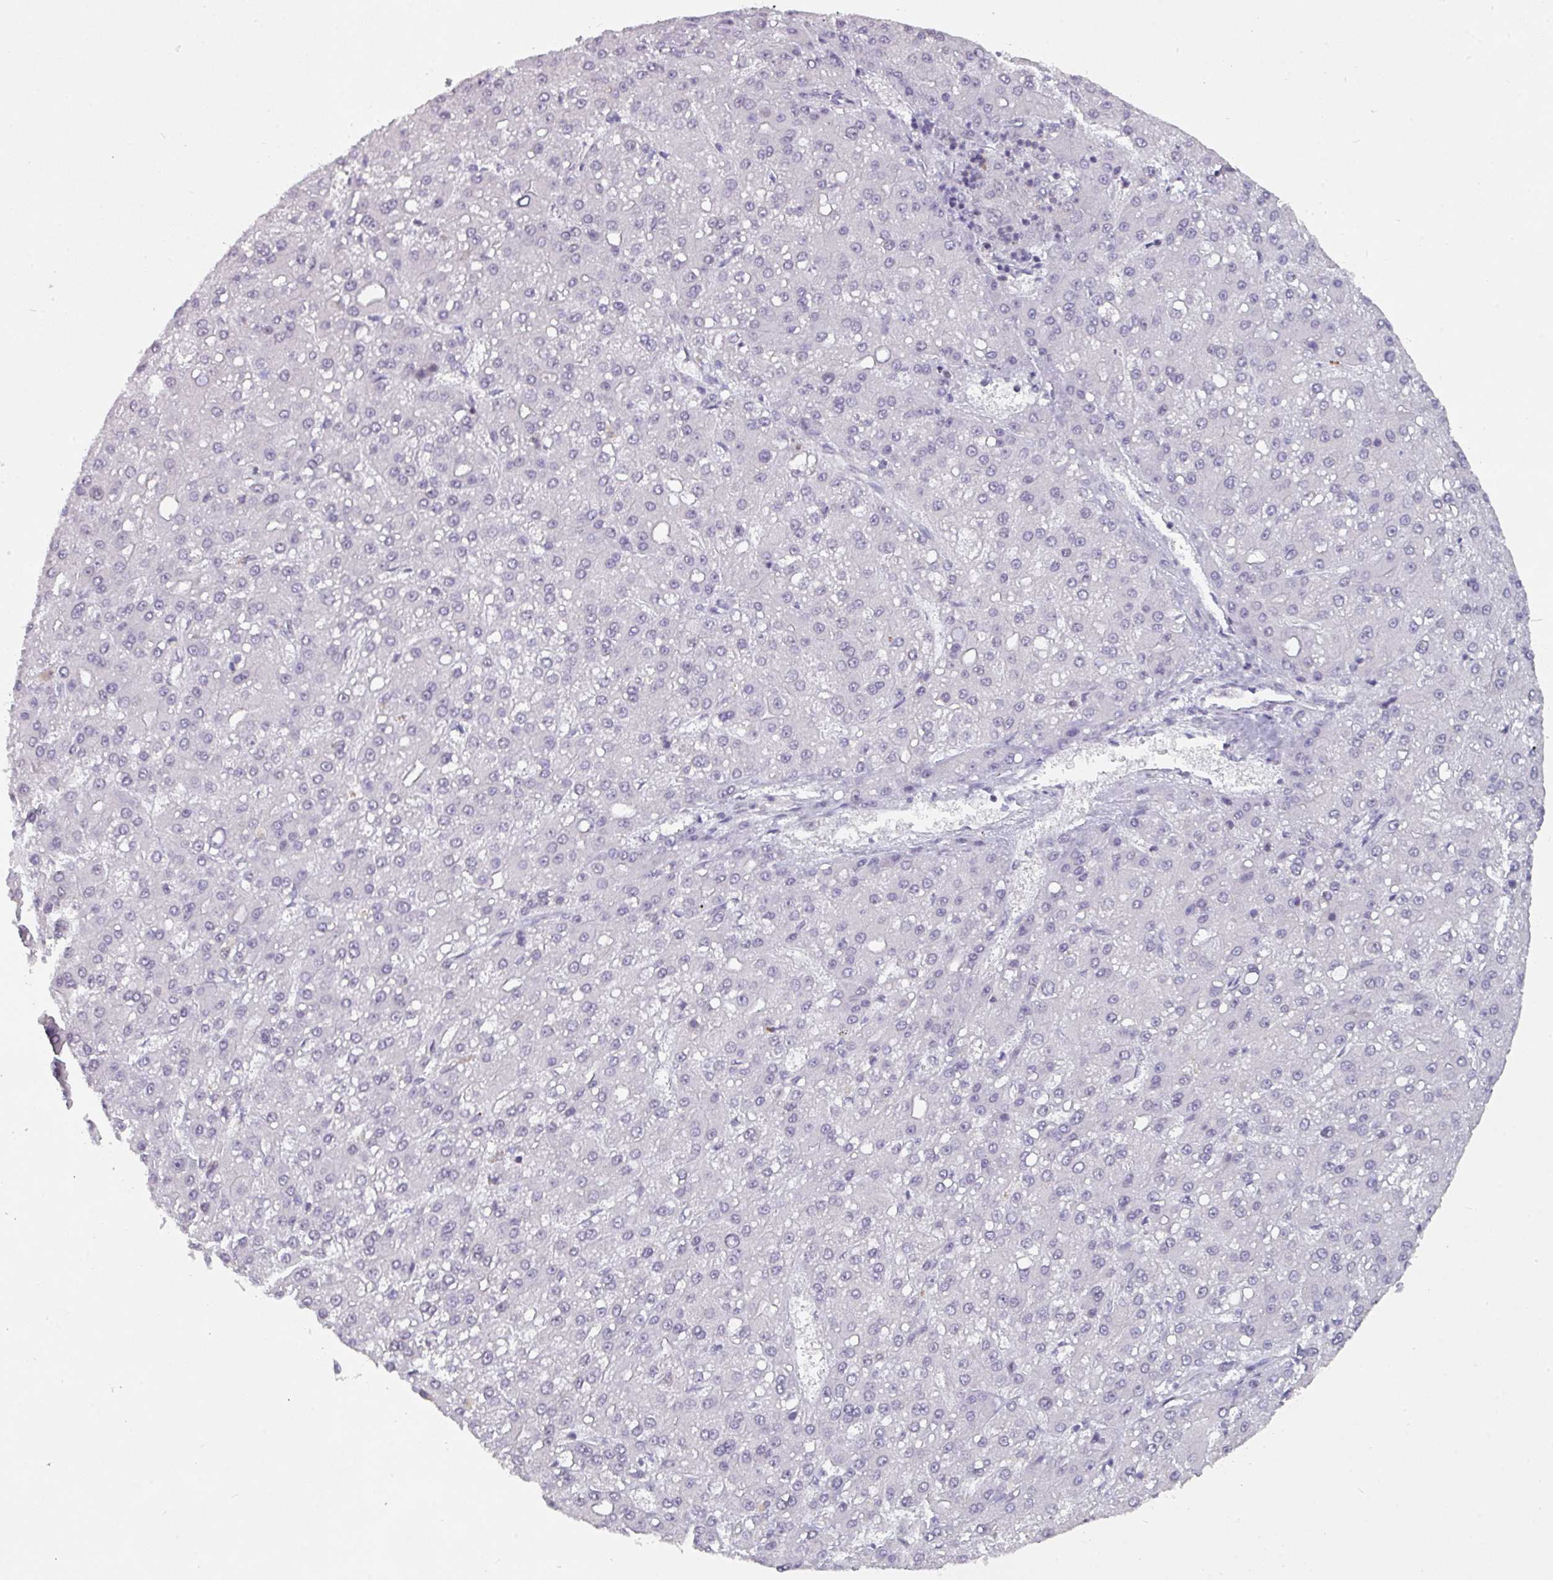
{"staining": {"intensity": "negative", "quantity": "none", "location": "none"}, "tissue": "liver cancer", "cell_type": "Tumor cells", "image_type": "cancer", "snomed": [{"axis": "morphology", "description": "Carcinoma, Hepatocellular, NOS"}, {"axis": "topography", "description": "Liver"}], "caption": "High magnification brightfield microscopy of liver cancer (hepatocellular carcinoma) stained with DAB (brown) and counterstained with hematoxylin (blue): tumor cells show no significant staining.", "gene": "RASAL3", "patient": {"sex": "male", "age": 67}}